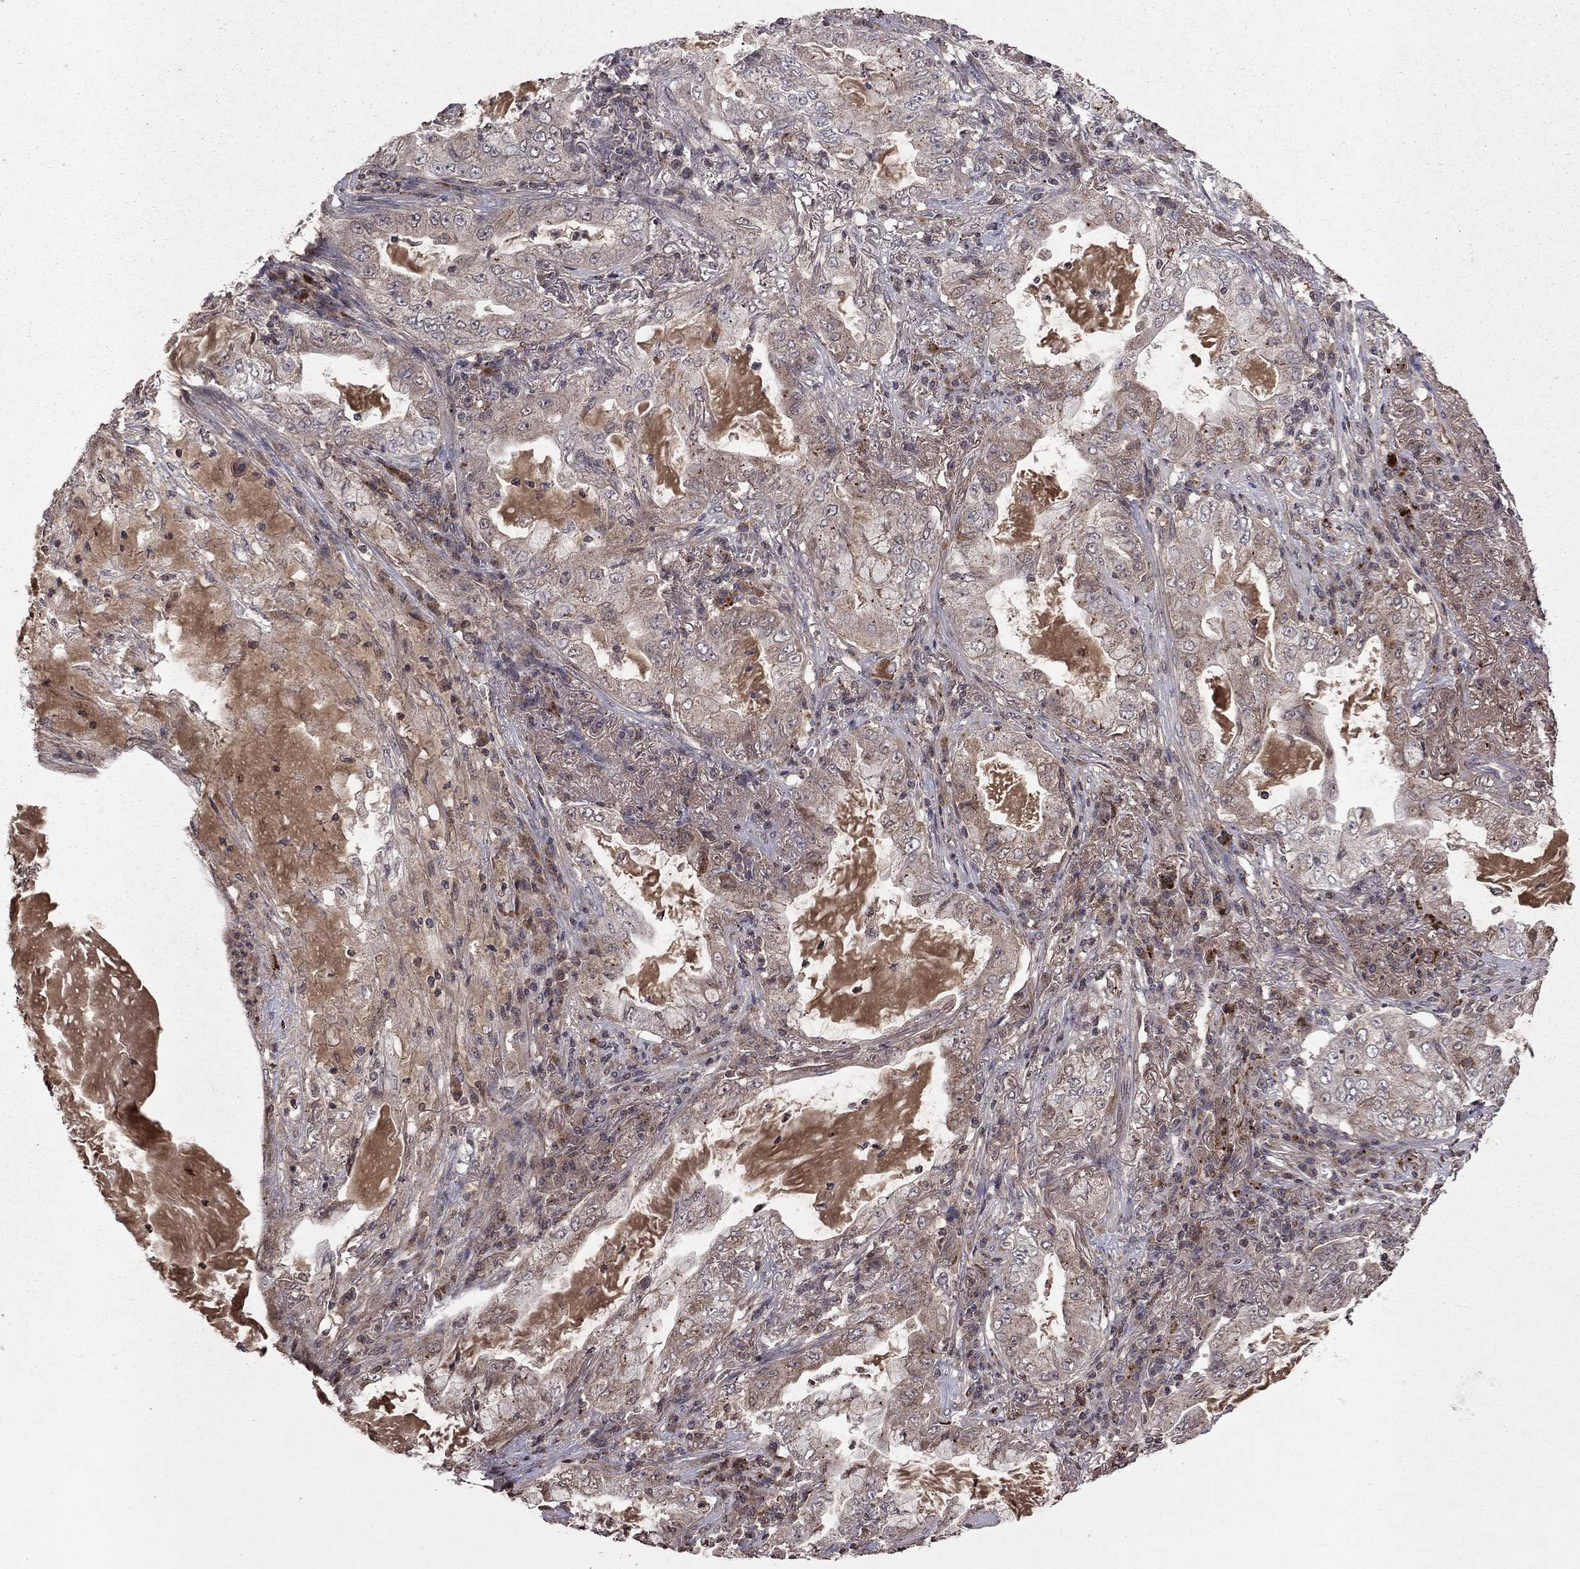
{"staining": {"intensity": "negative", "quantity": "none", "location": "none"}, "tissue": "lung cancer", "cell_type": "Tumor cells", "image_type": "cancer", "snomed": [{"axis": "morphology", "description": "Adenocarcinoma, NOS"}, {"axis": "topography", "description": "Lung"}], "caption": "Human lung adenocarcinoma stained for a protein using immunohistochemistry displays no positivity in tumor cells.", "gene": "NLGN1", "patient": {"sex": "female", "age": 73}}